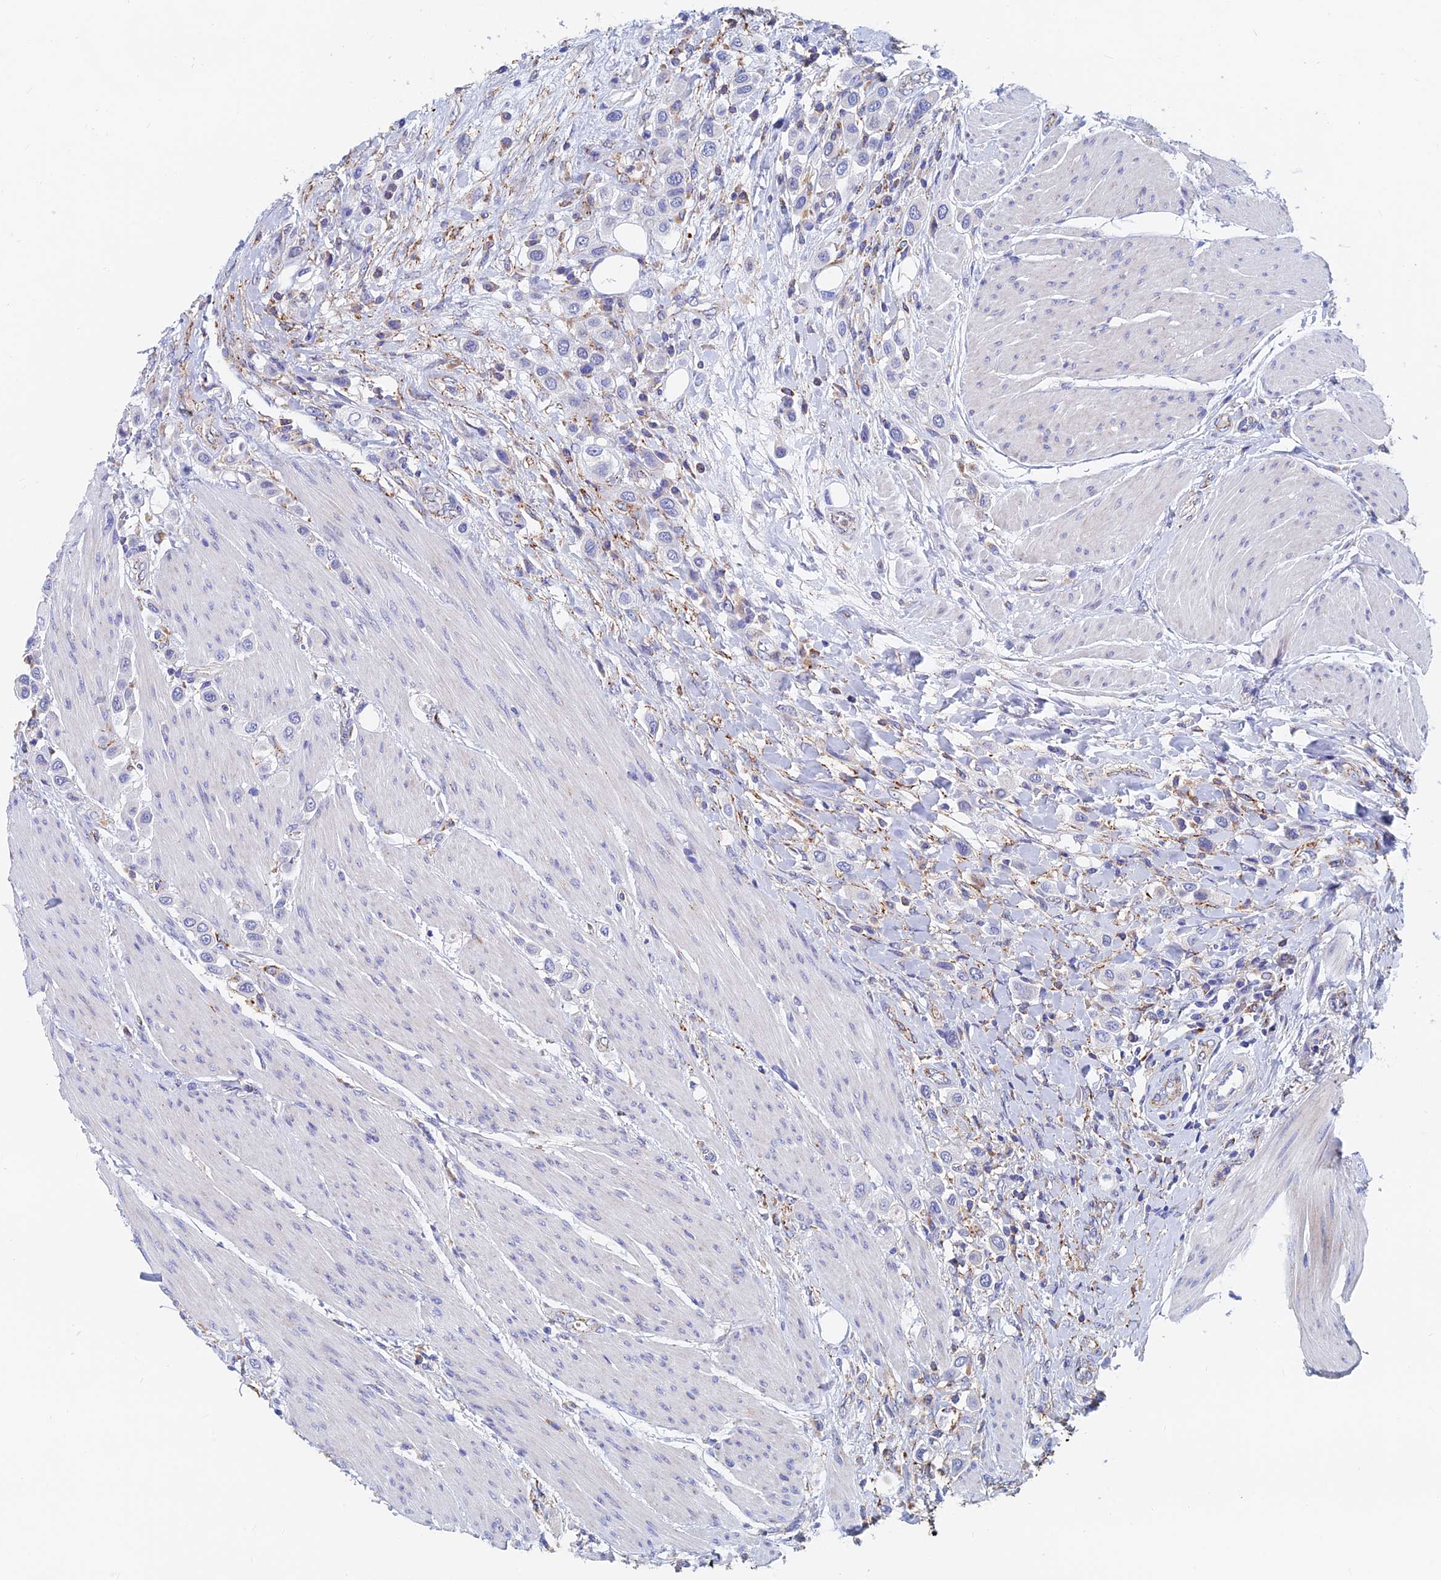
{"staining": {"intensity": "negative", "quantity": "none", "location": "none"}, "tissue": "urothelial cancer", "cell_type": "Tumor cells", "image_type": "cancer", "snomed": [{"axis": "morphology", "description": "Urothelial carcinoma, High grade"}, {"axis": "topography", "description": "Urinary bladder"}], "caption": "Tumor cells show no significant protein staining in urothelial carcinoma (high-grade).", "gene": "SPNS1", "patient": {"sex": "male", "age": 50}}